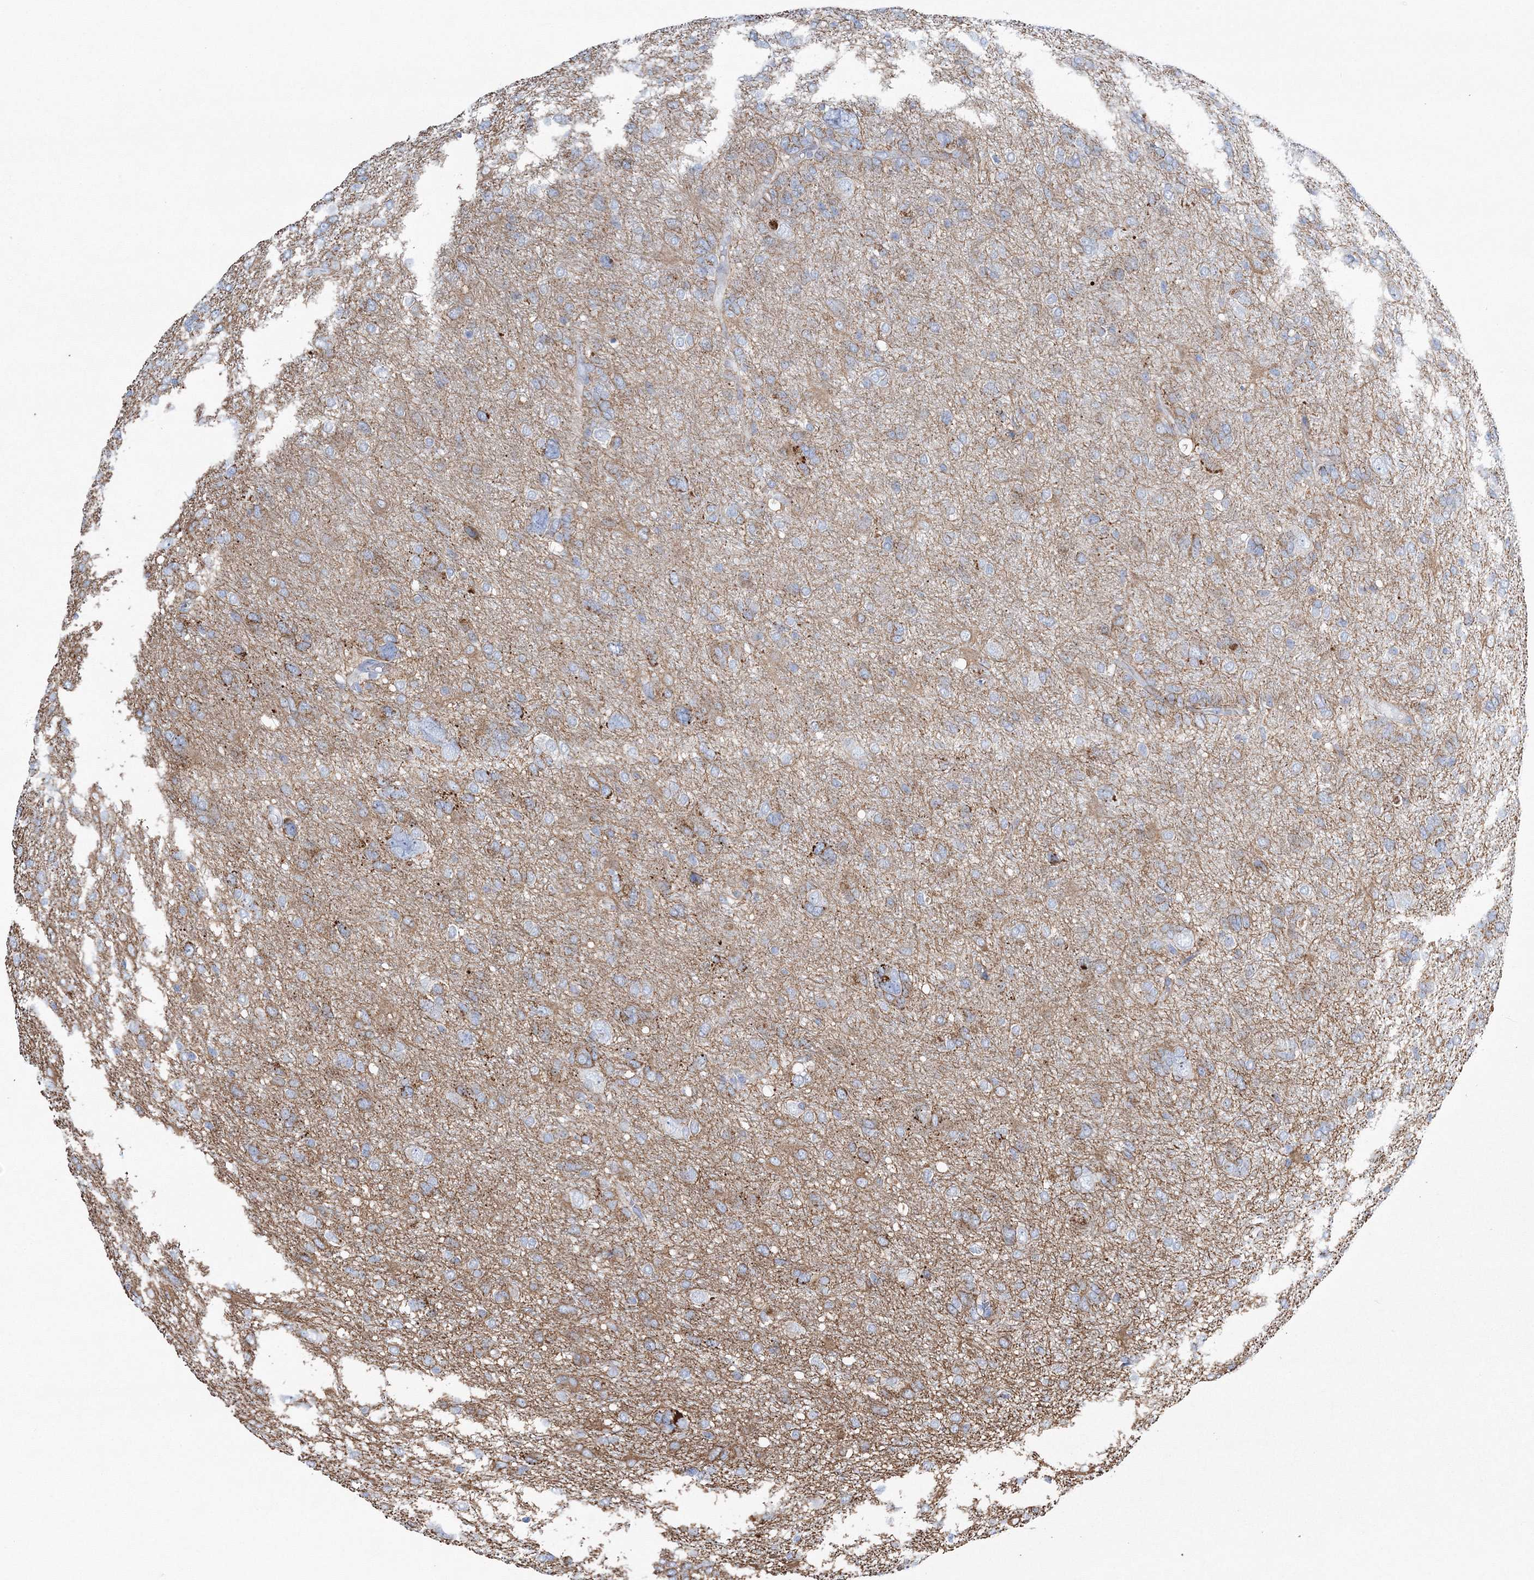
{"staining": {"intensity": "weak", "quantity": ">75%", "location": "cytoplasmic/membranous"}, "tissue": "glioma", "cell_type": "Tumor cells", "image_type": "cancer", "snomed": [{"axis": "morphology", "description": "Glioma, malignant, High grade"}, {"axis": "topography", "description": "Brain"}], "caption": "About >75% of tumor cells in glioma demonstrate weak cytoplasmic/membranous protein expression as visualized by brown immunohistochemical staining.", "gene": "HIBCH", "patient": {"sex": "female", "age": 59}}